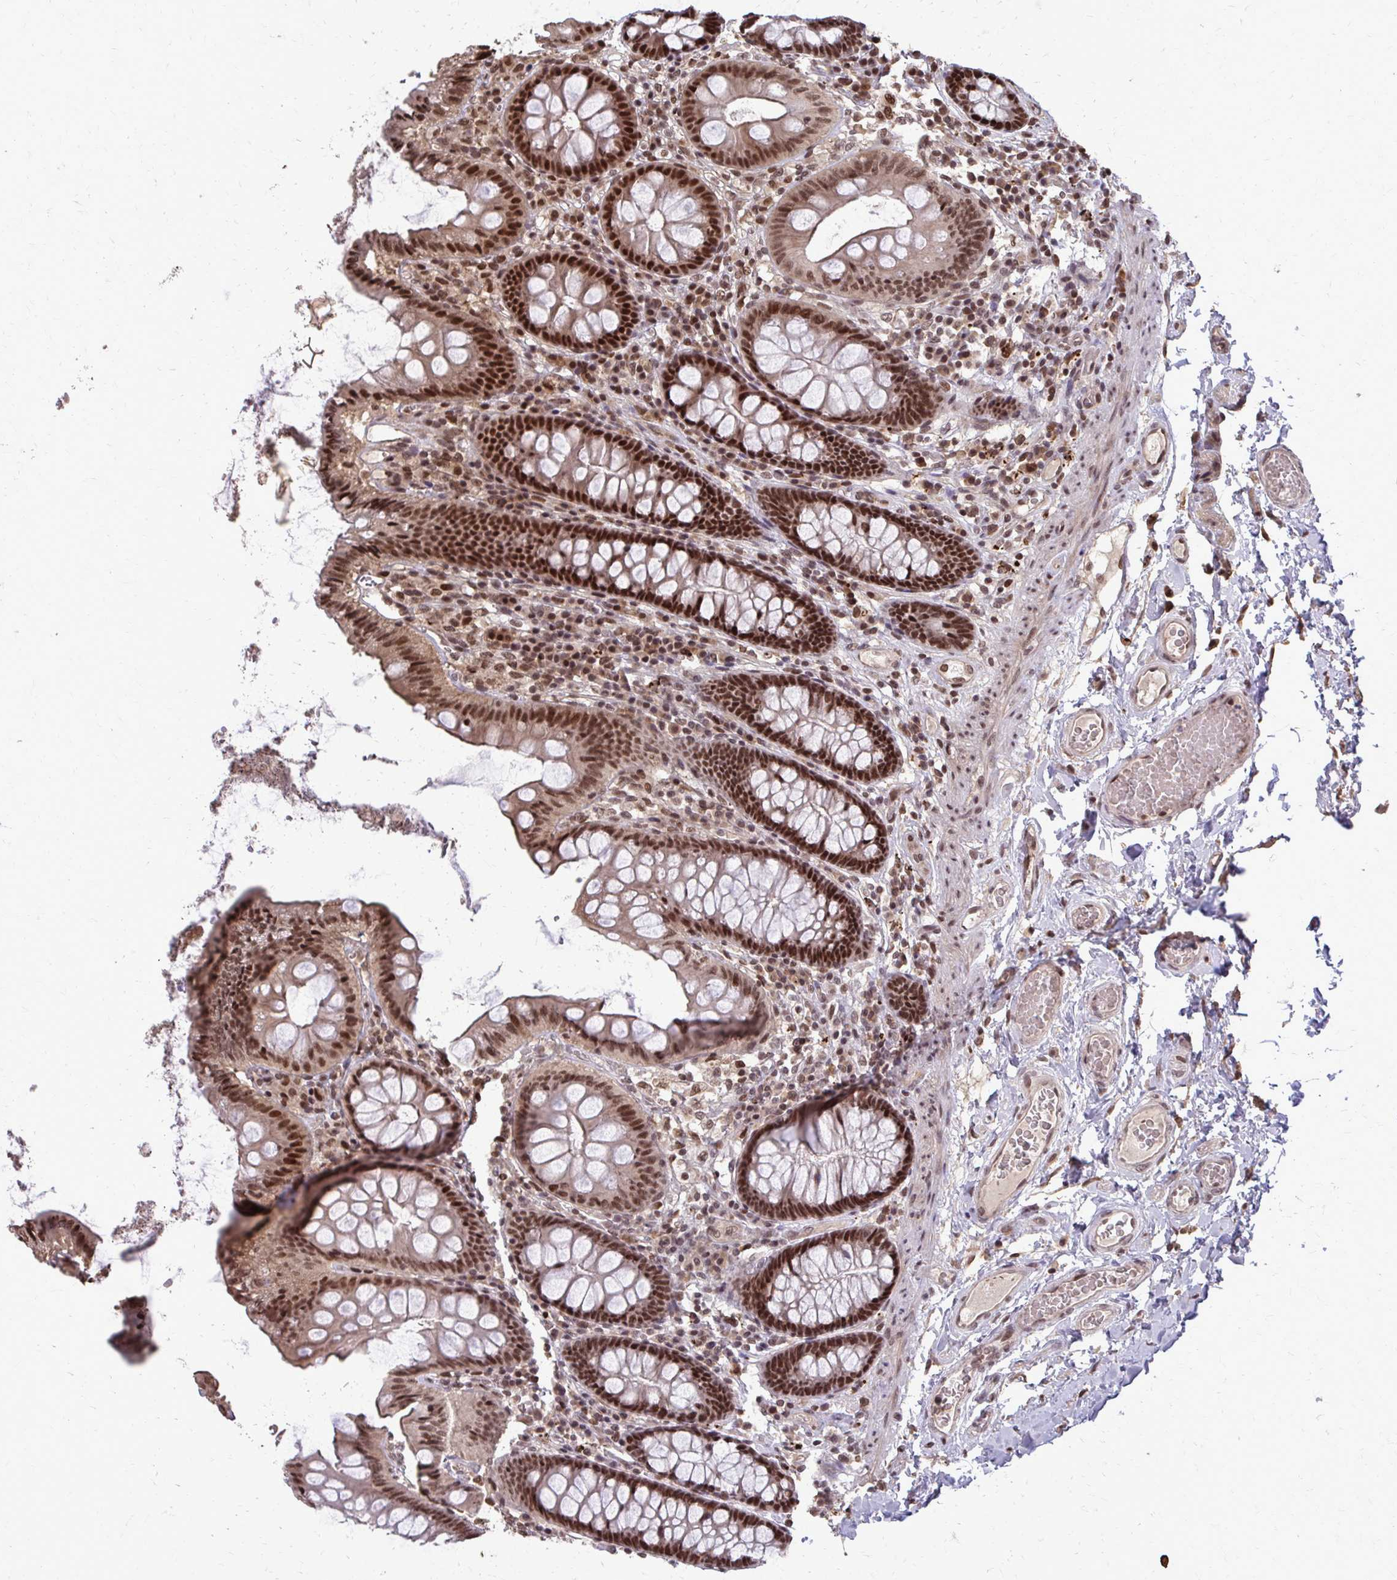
{"staining": {"intensity": "moderate", "quantity": ">75%", "location": "nuclear"}, "tissue": "colon", "cell_type": "Endothelial cells", "image_type": "normal", "snomed": [{"axis": "morphology", "description": "Normal tissue, NOS"}, {"axis": "topography", "description": "Colon"}], "caption": "This is a histology image of IHC staining of benign colon, which shows moderate expression in the nuclear of endothelial cells.", "gene": "SS18", "patient": {"sex": "male", "age": 84}}